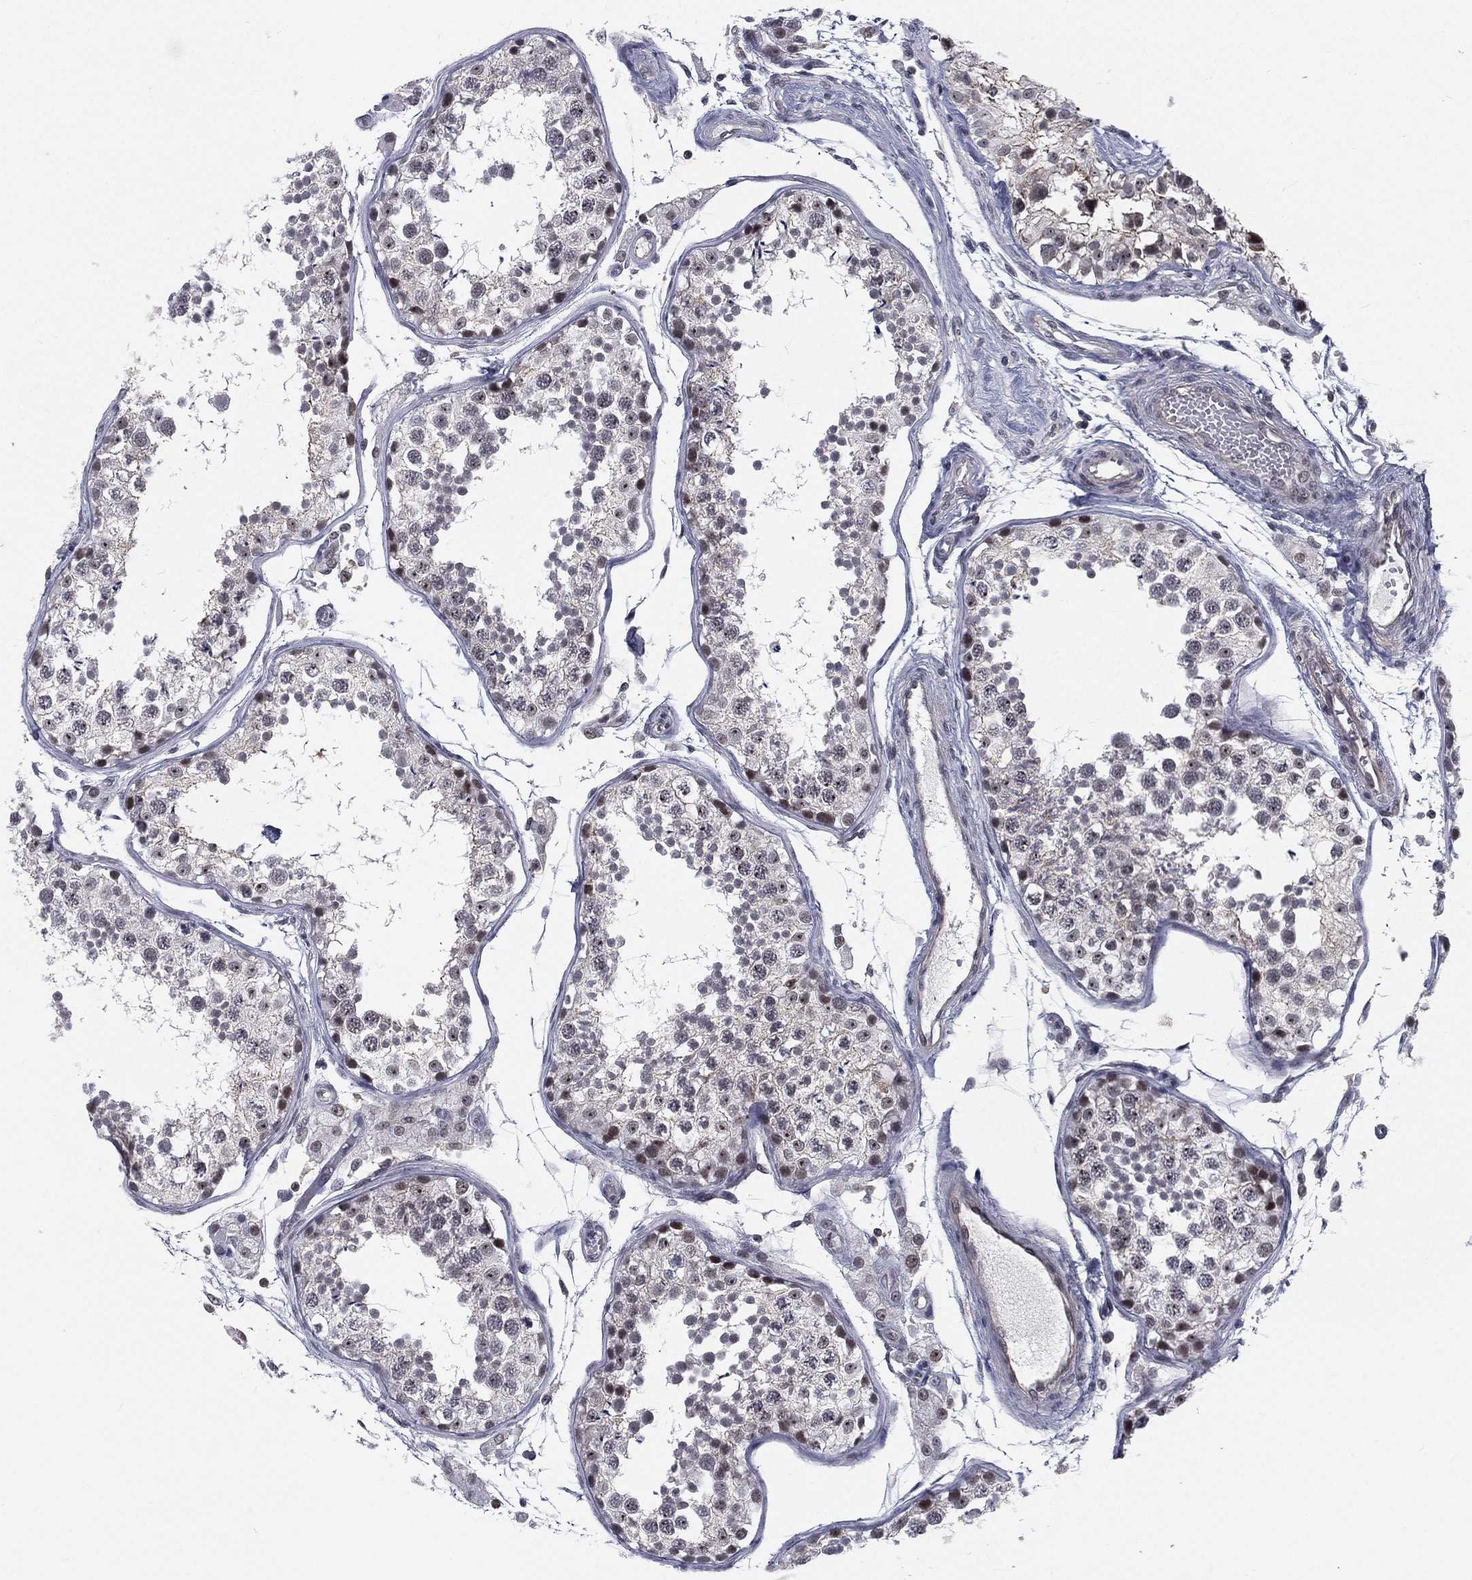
{"staining": {"intensity": "strong", "quantity": "<25%", "location": "nuclear"}, "tissue": "testis", "cell_type": "Cells in seminiferous ducts", "image_type": "normal", "snomed": [{"axis": "morphology", "description": "Normal tissue, NOS"}, {"axis": "topography", "description": "Testis"}], "caption": "Cells in seminiferous ducts exhibit strong nuclear staining in about <25% of cells in normal testis.", "gene": "MORC2", "patient": {"sex": "male", "age": 29}}